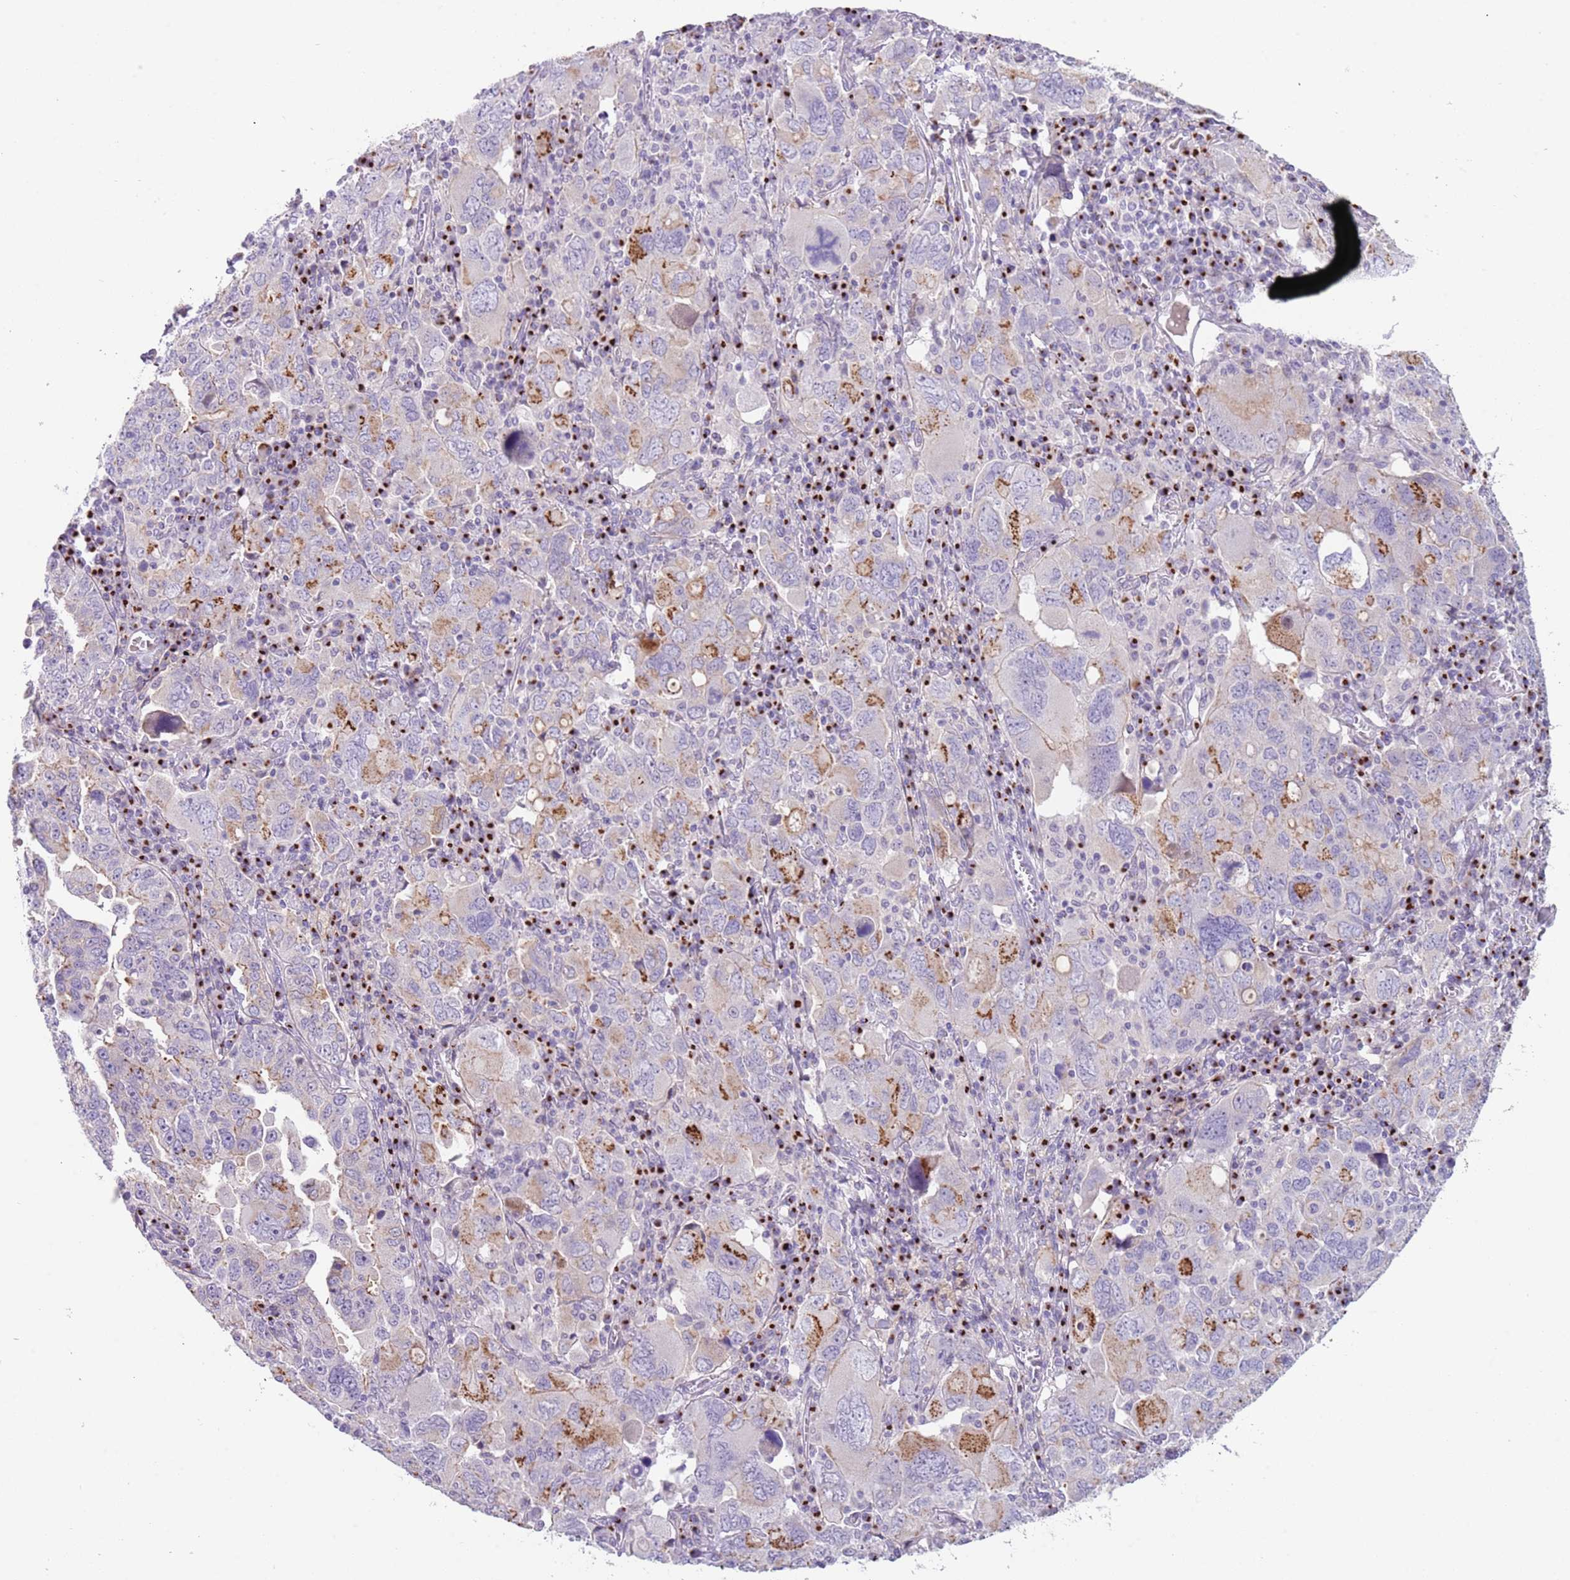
{"staining": {"intensity": "moderate", "quantity": "25%-75%", "location": "cytoplasmic/membranous"}, "tissue": "ovarian cancer", "cell_type": "Tumor cells", "image_type": "cancer", "snomed": [{"axis": "morphology", "description": "Carcinoma, endometroid"}, {"axis": "topography", "description": "Ovary"}], "caption": "A brown stain highlights moderate cytoplasmic/membranous positivity of a protein in endometroid carcinoma (ovarian) tumor cells.", "gene": "C2CD3", "patient": {"sex": "female", "age": 62}}